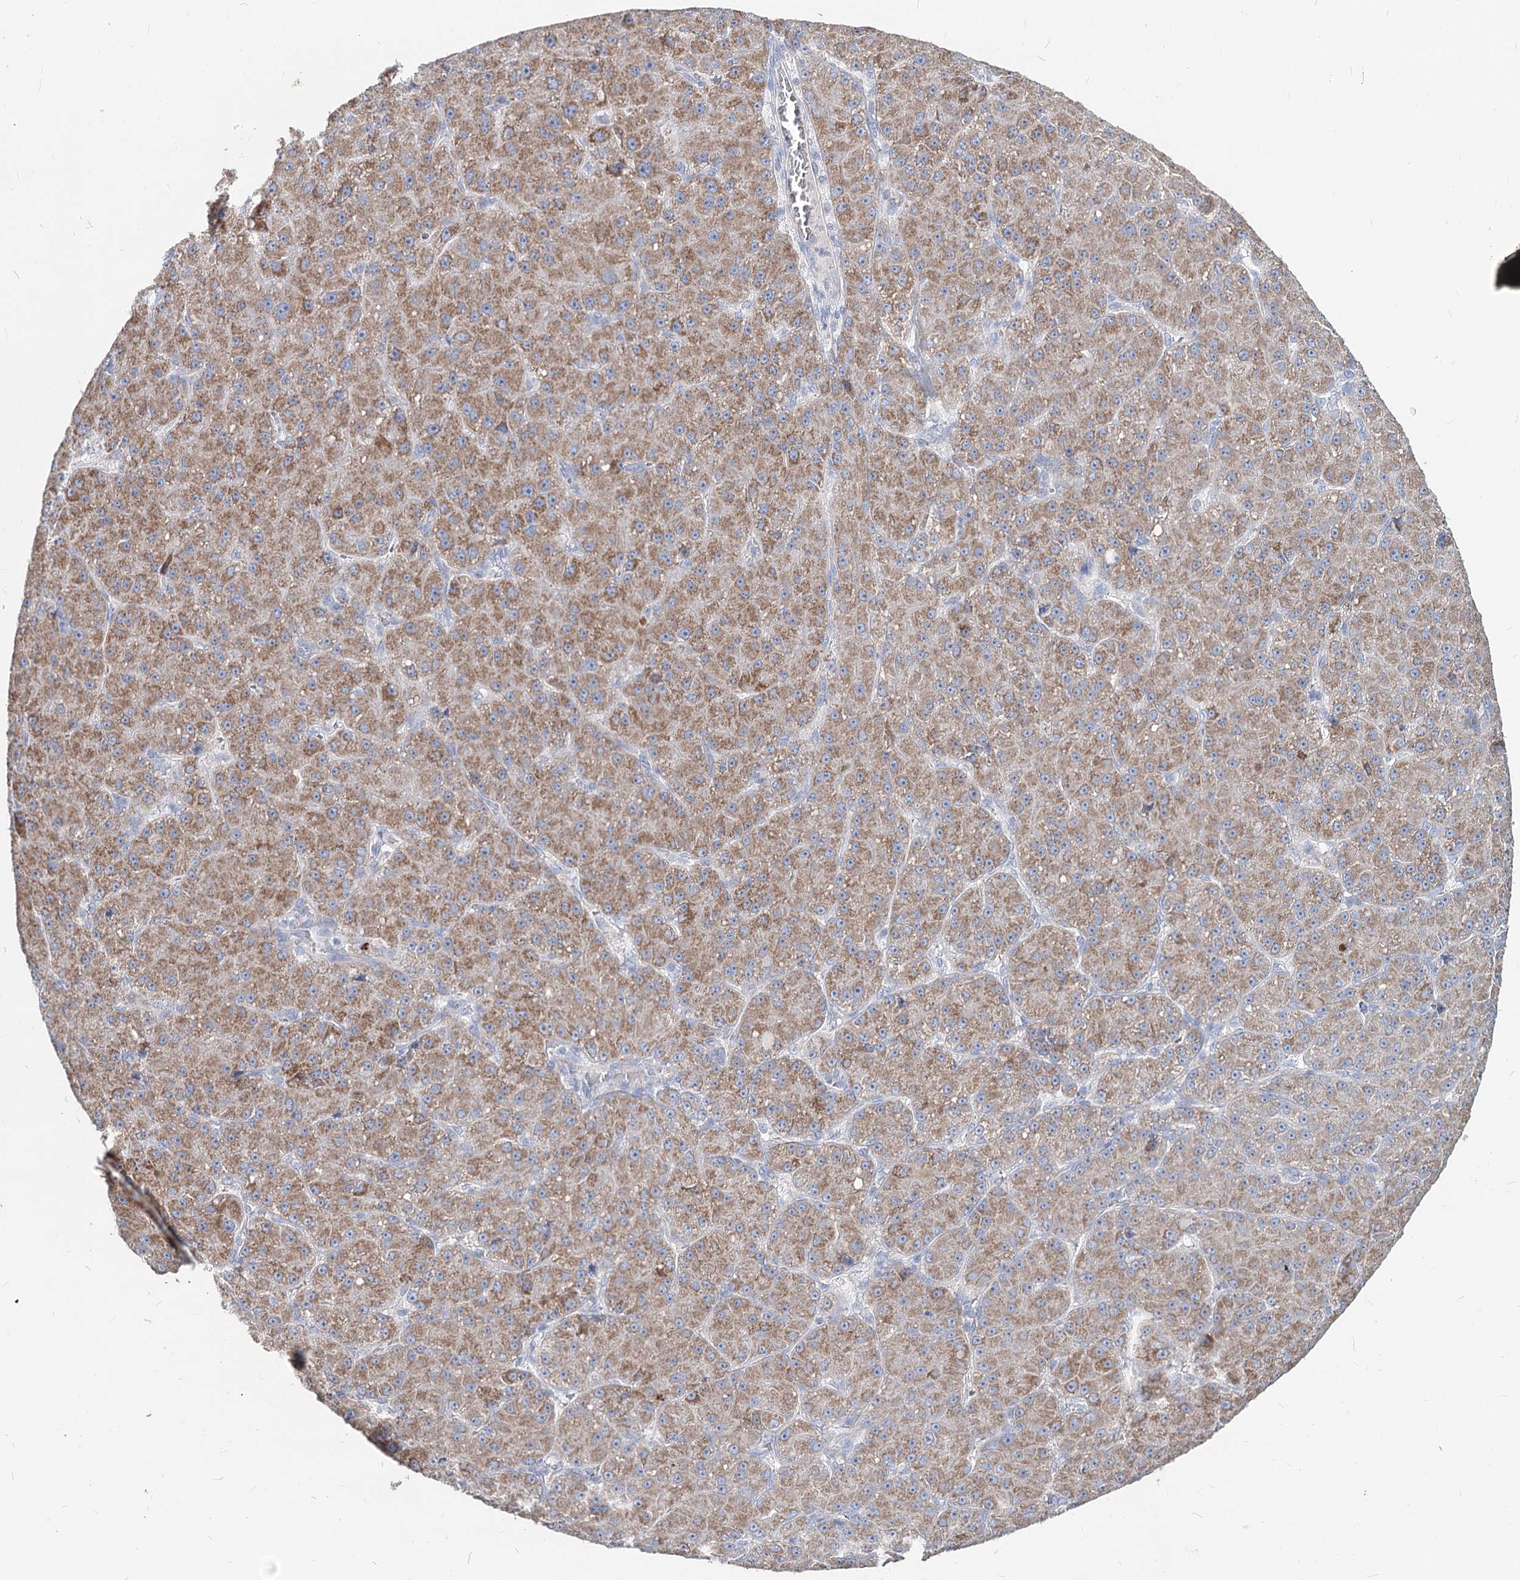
{"staining": {"intensity": "moderate", "quantity": ">75%", "location": "cytoplasmic/membranous"}, "tissue": "liver cancer", "cell_type": "Tumor cells", "image_type": "cancer", "snomed": [{"axis": "morphology", "description": "Carcinoma, Hepatocellular, NOS"}, {"axis": "topography", "description": "Liver"}], "caption": "Protein expression by immunohistochemistry reveals moderate cytoplasmic/membranous staining in approximately >75% of tumor cells in liver cancer (hepatocellular carcinoma).", "gene": "MCCC2", "patient": {"sex": "male", "age": 67}}